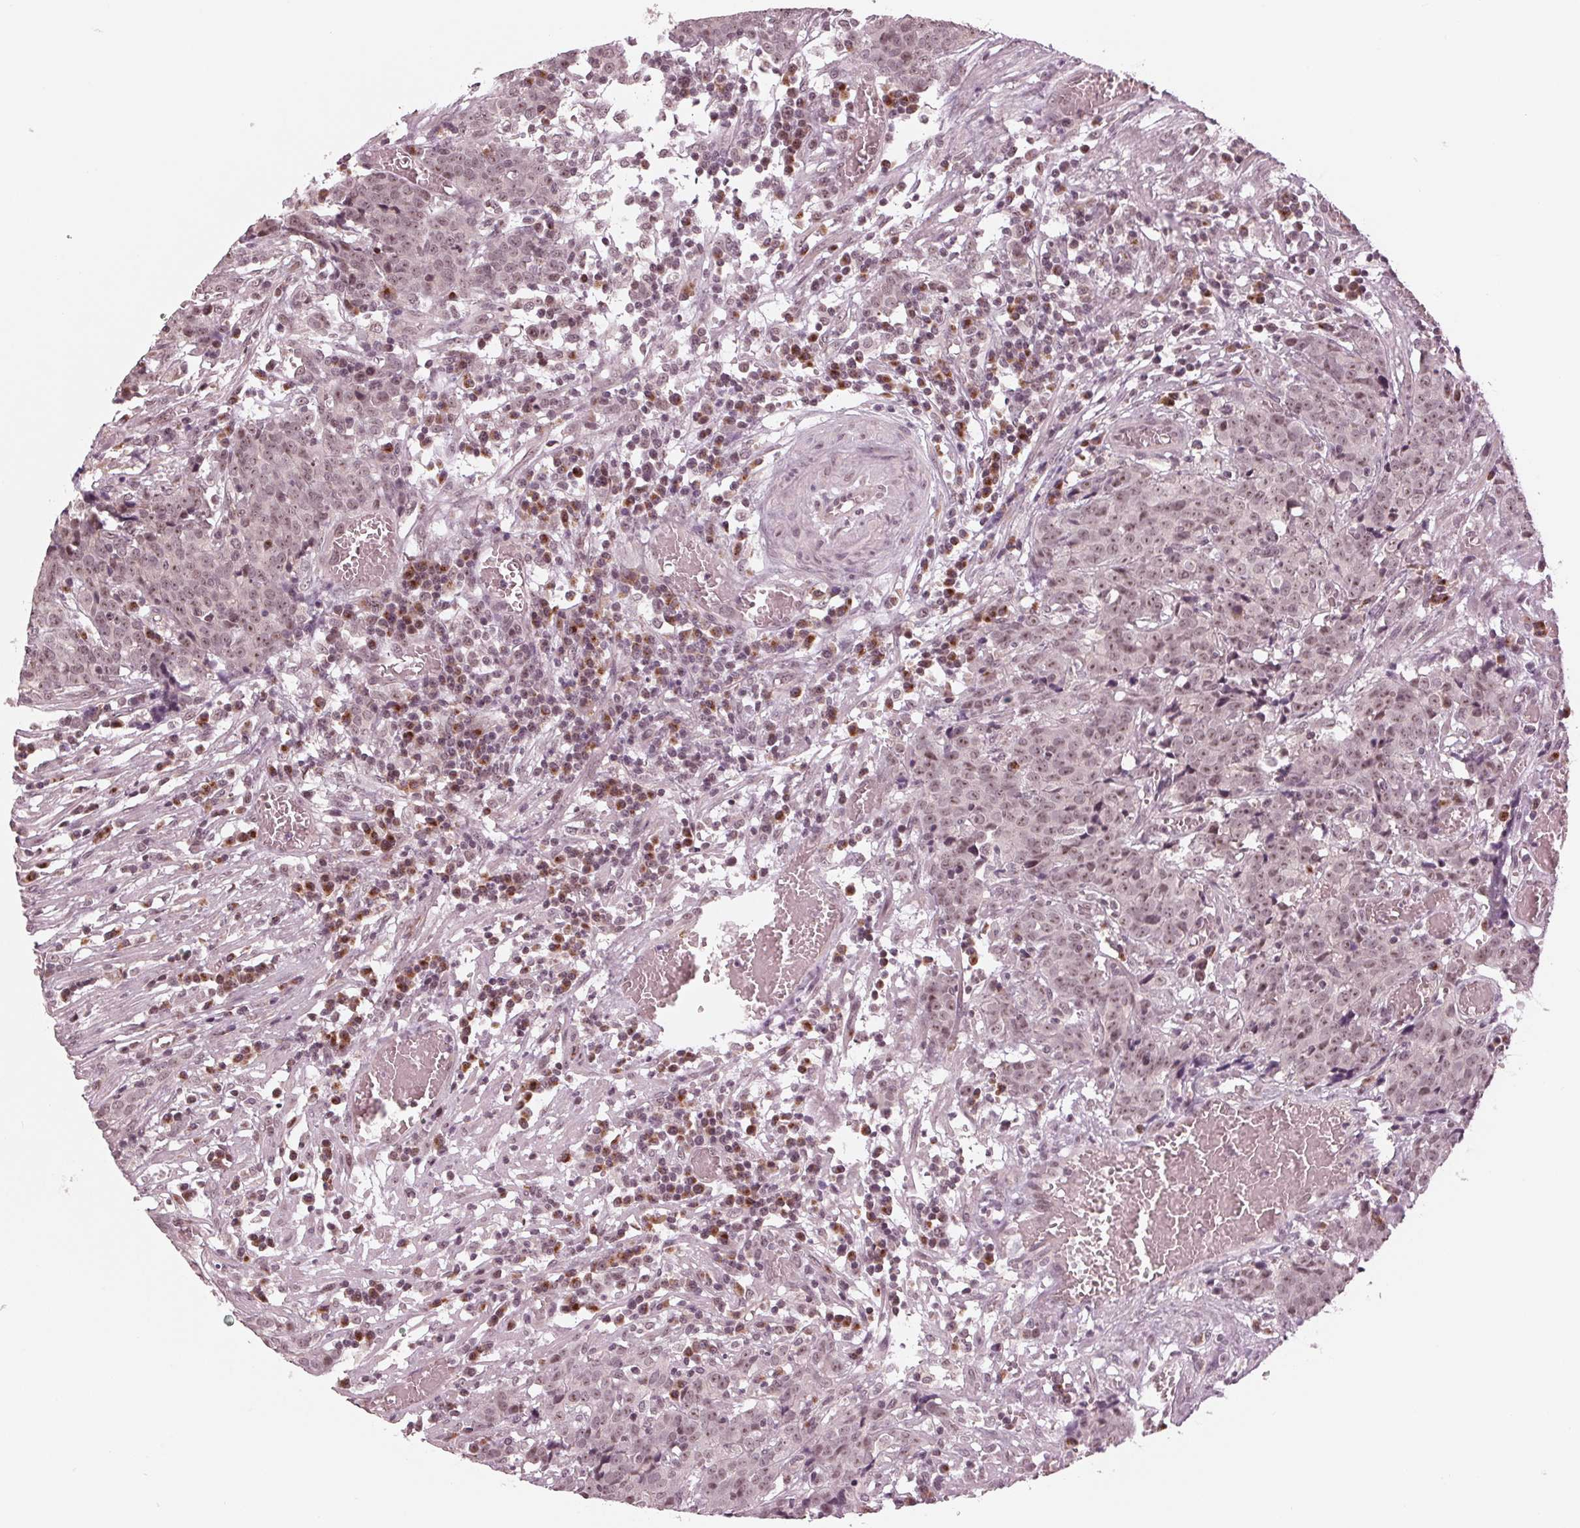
{"staining": {"intensity": "weak", "quantity": "25%-75%", "location": "nuclear"}, "tissue": "prostate cancer", "cell_type": "Tumor cells", "image_type": "cancer", "snomed": [{"axis": "morphology", "description": "Adenocarcinoma, High grade"}, {"axis": "topography", "description": "Prostate and seminal vesicle, NOS"}], "caption": "A brown stain highlights weak nuclear expression of a protein in human prostate adenocarcinoma (high-grade) tumor cells. (IHC, brightfield microscopy, high magnification).", "gene": "SLX4", "patient": {"sex": "male", "age": 60}}